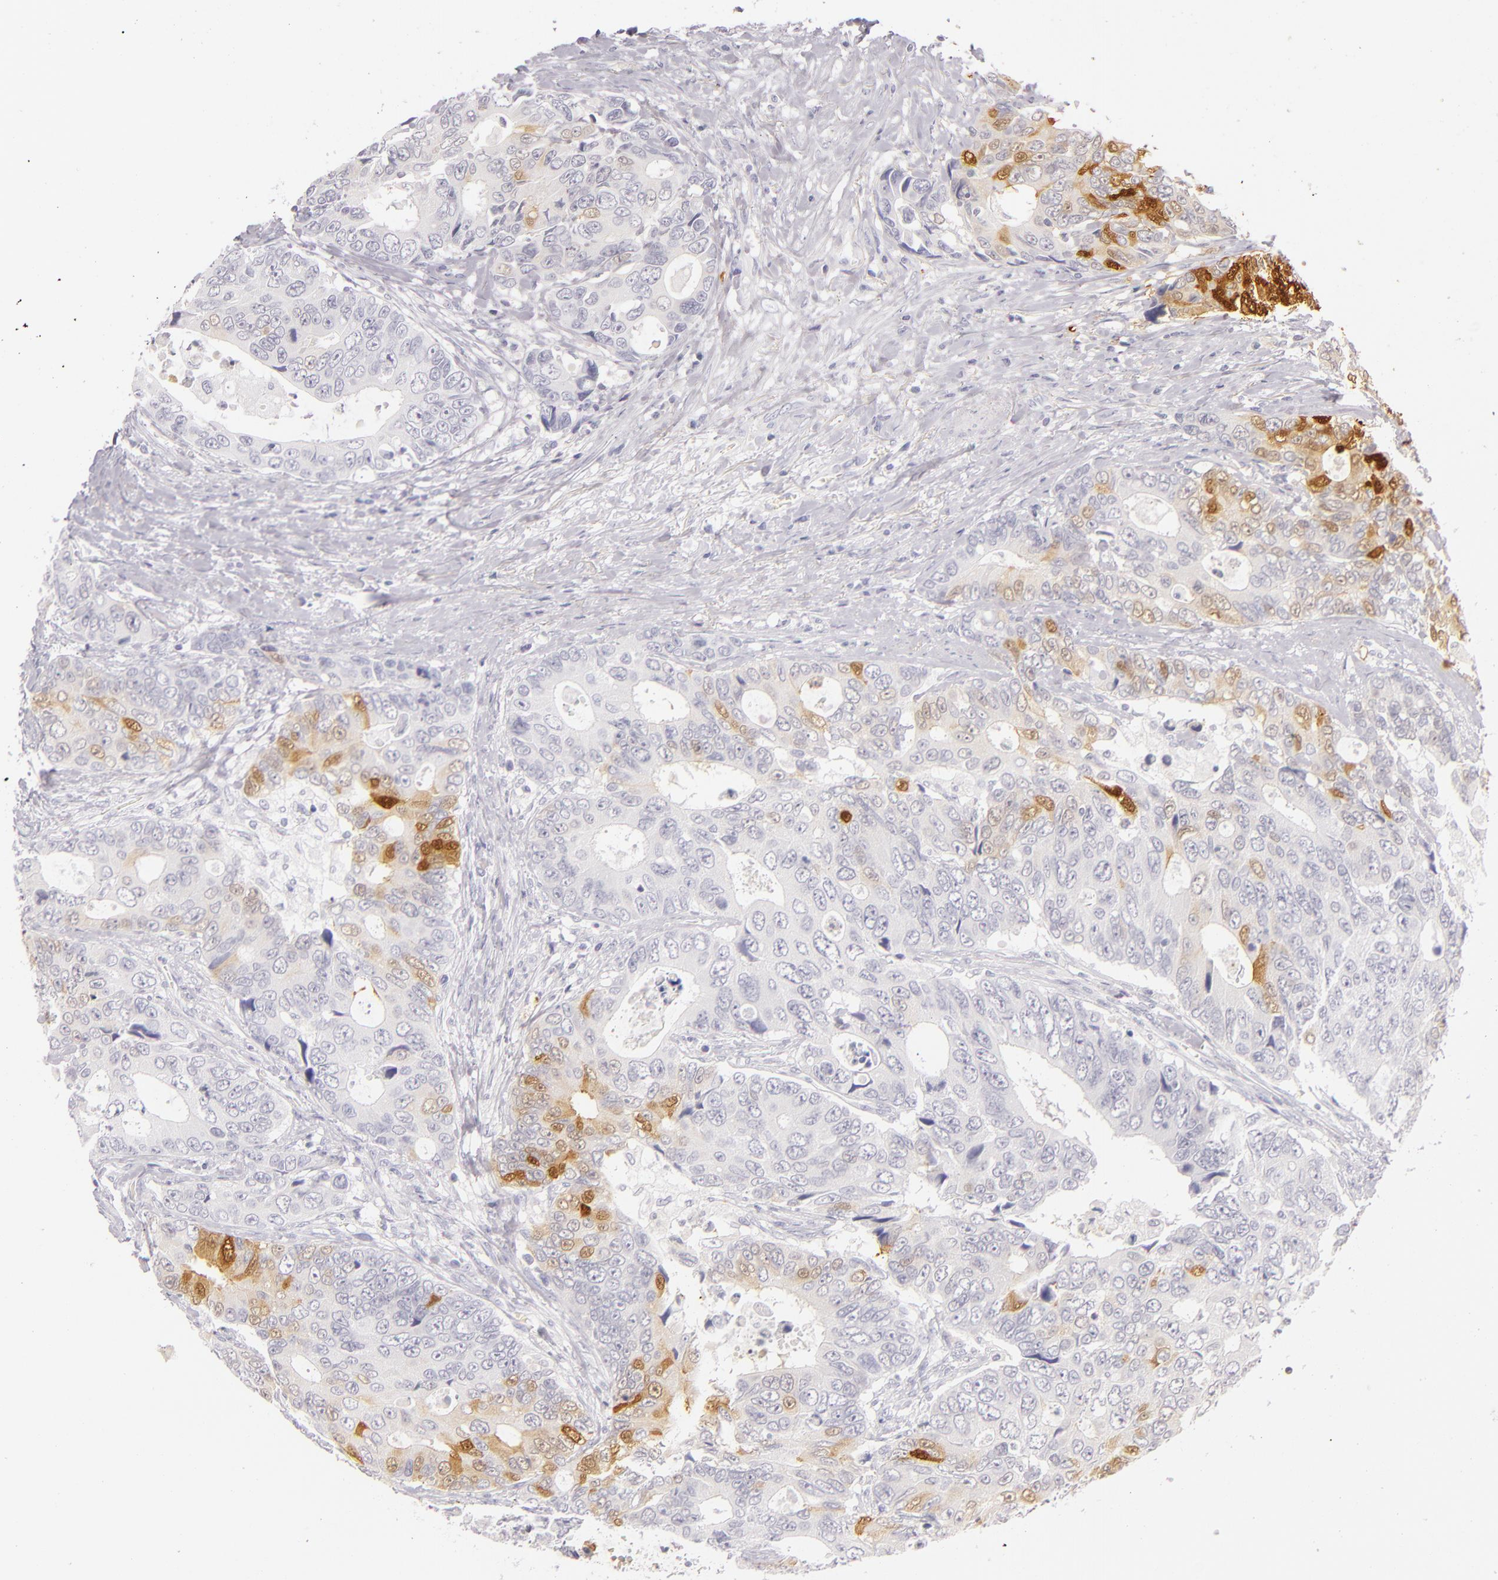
{"staining": {"intensity": "moderate", "quantity": "<25%", "location": "cytoplasmic/membranous"}, "tissue": "colorectal cancer", "cell_type": "Tumor cells", "image_type": "cancer", "snomed": [{"axis": "morphology", "description": "Adenocarcinoma, NOS"}, {"axis": "topography", "description": "Rectum"}], "caption": "Moderate cytoplasmic/membranous staining for a protein is present in about <25% of tumor cells of colorectal cancer using immunohistochemistry (IHC).", "gene": "FABP1", "patient": {"sex": "female", "age": 67}}